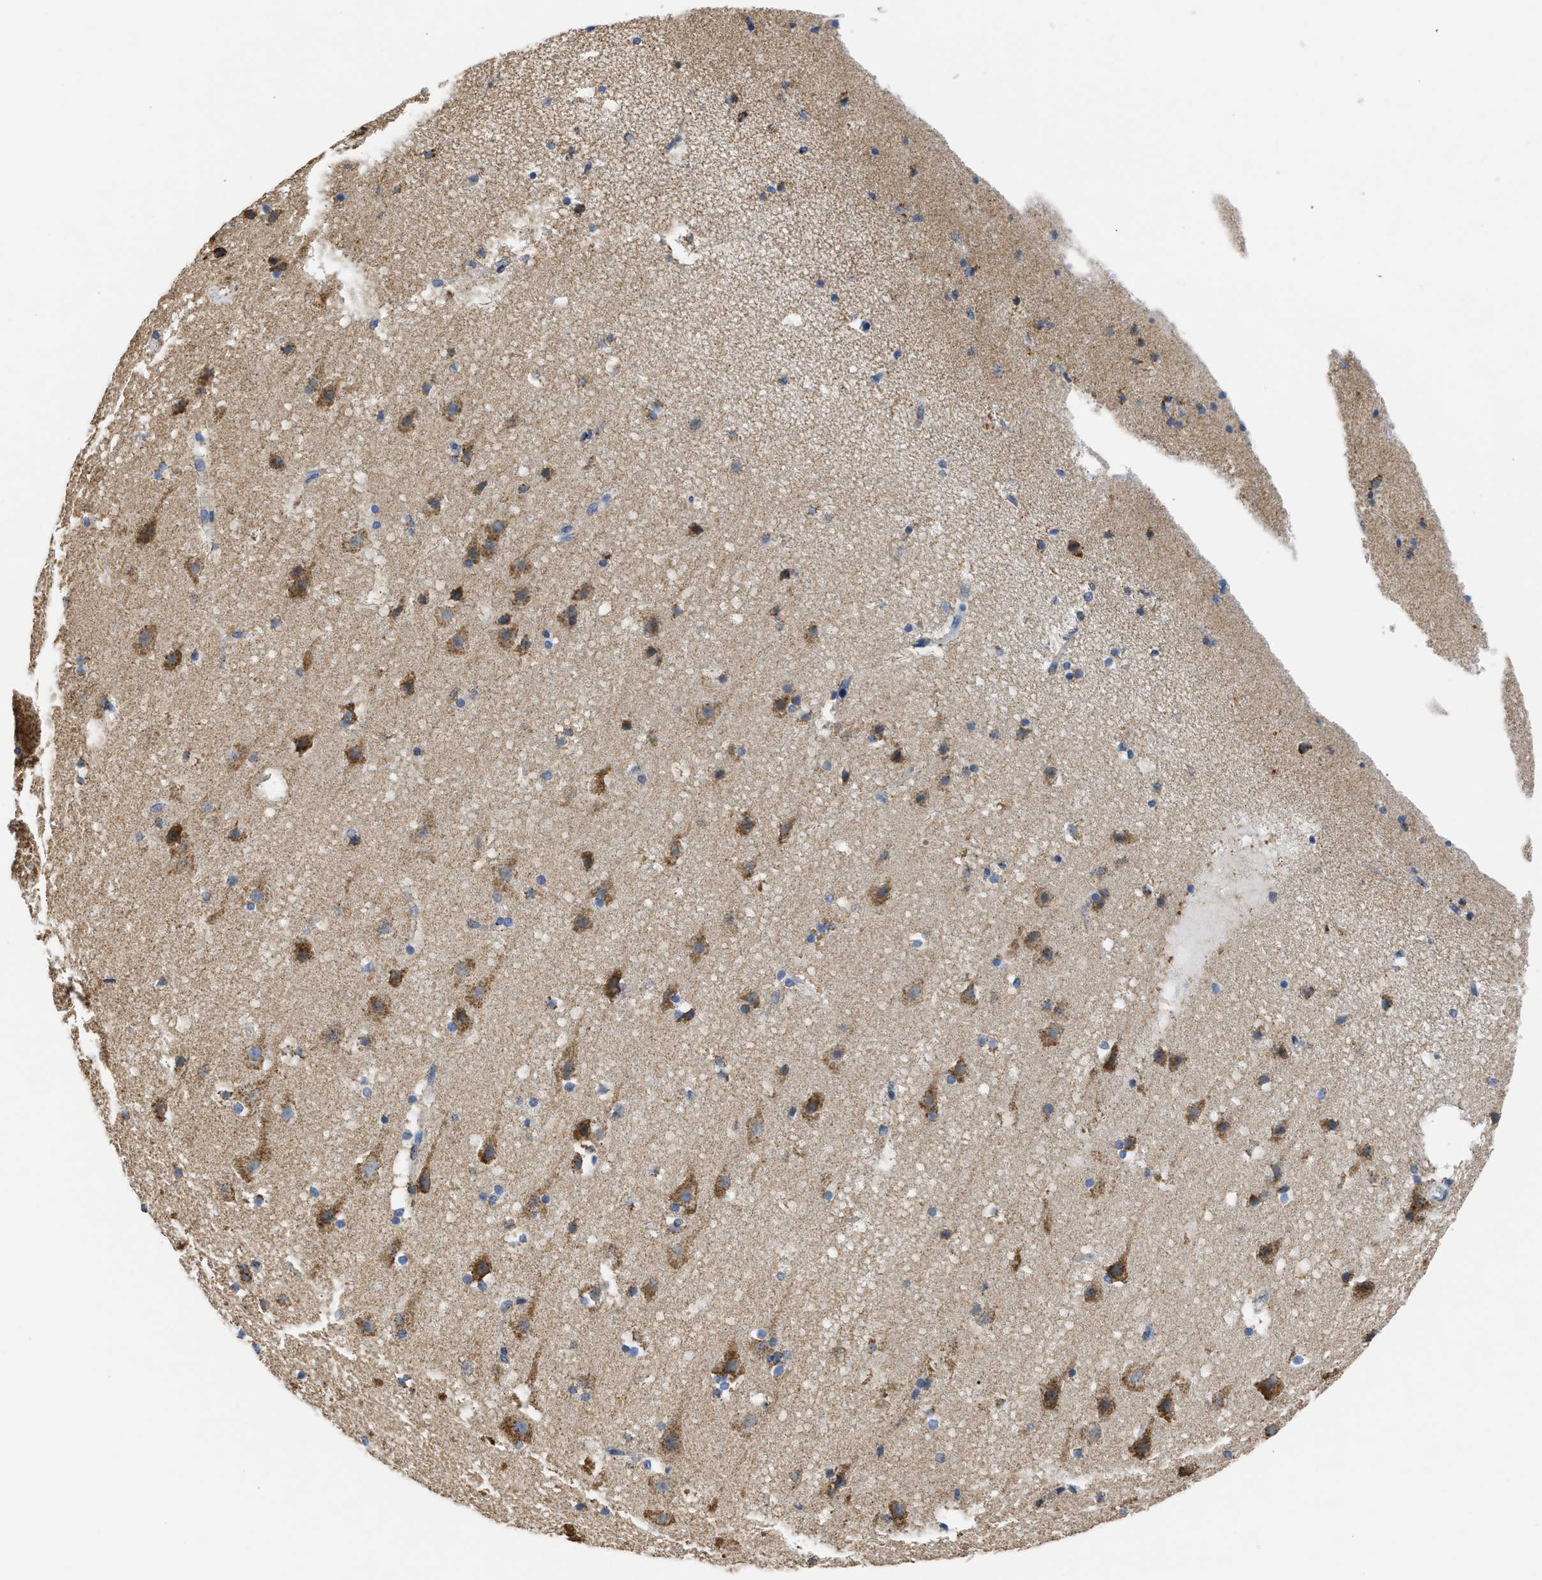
{"staining": {"intensity": "negative", "quantity": "none", "location": "none"}, "tissue": "cerebral cortex", "cell_type": "Endothelial cells", "image_type": "normal", "snomed": [{"axis": "morphology", "description": "Normal tissue, NOS"}, {"axis": "topography", "description": "Cerebral cortex"}], "caption": "The histopathology image shows no significant expression in endothelial cells of cerebral cortex.", "gene": "CYCS", "patient": {"sex": "male", "age": 45}}